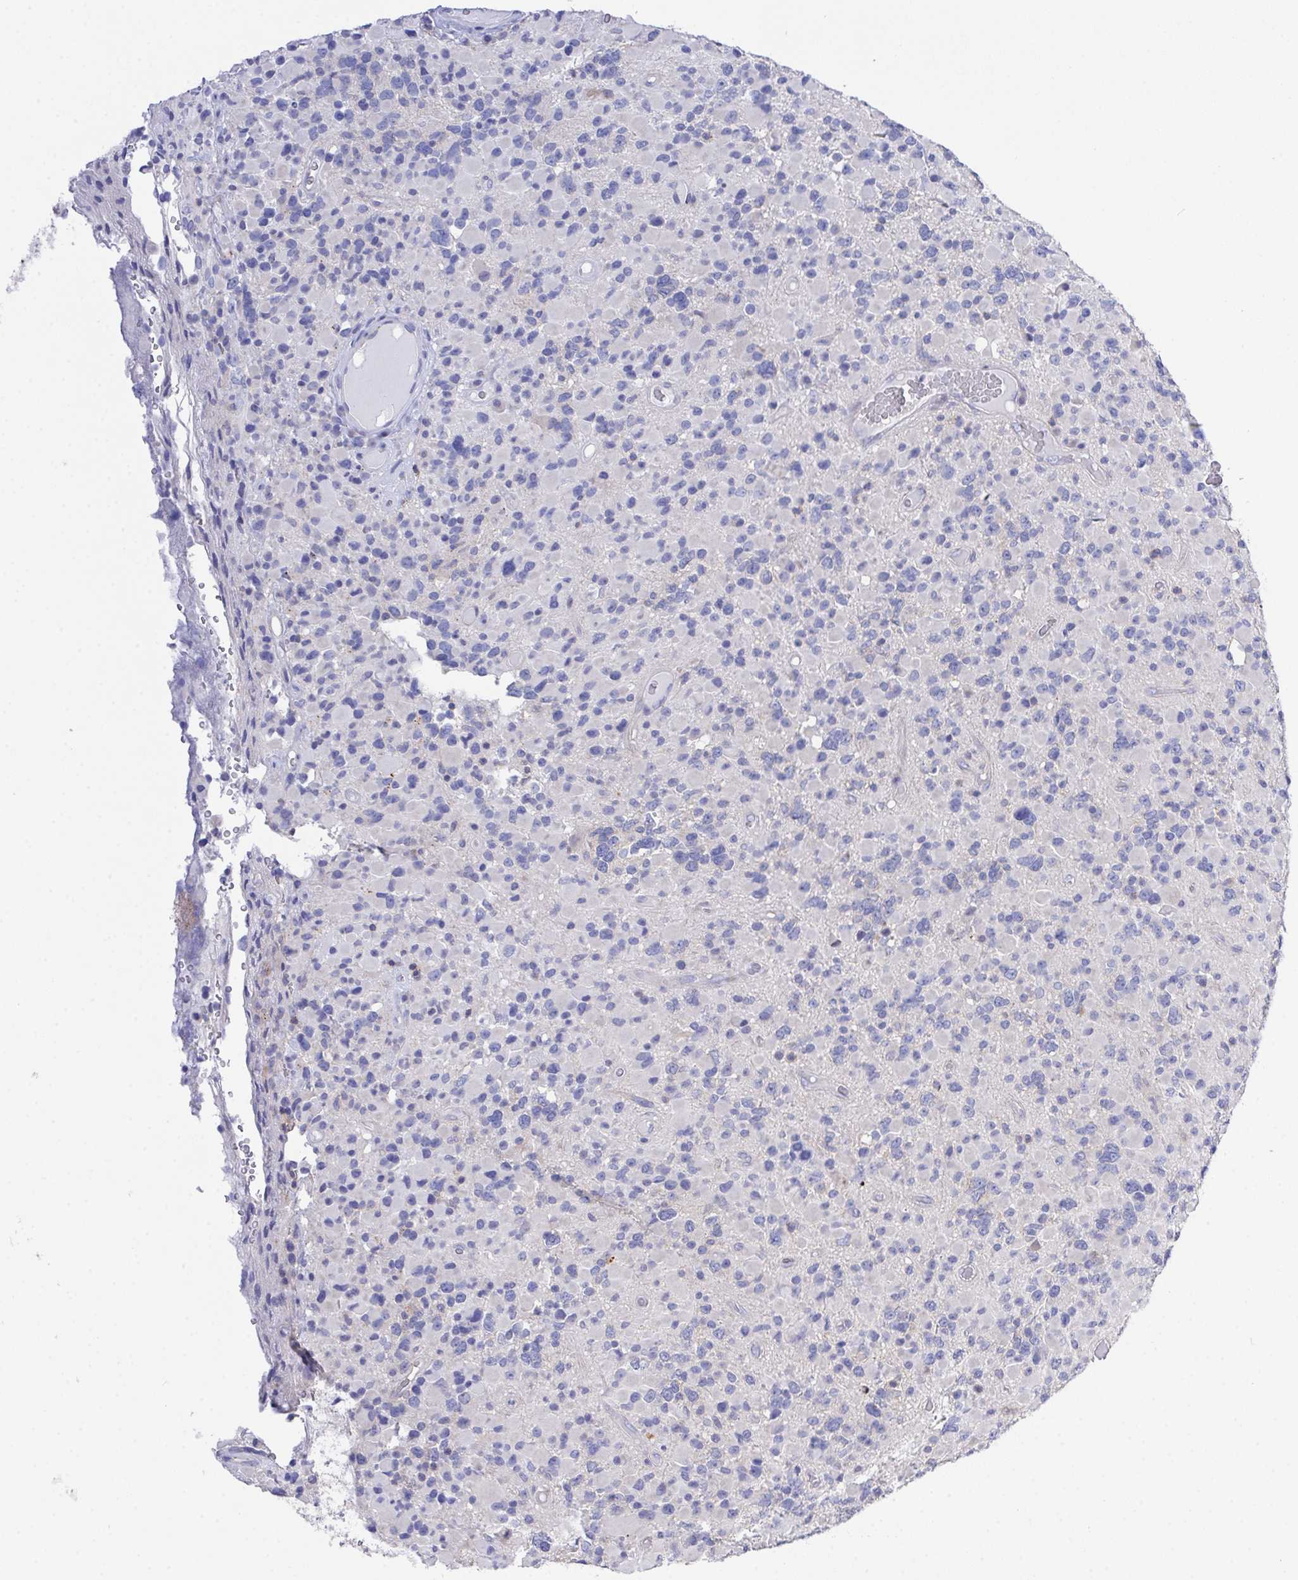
{"staining": {"intensity": "negative", "quantity": "none", "location": "none"}, "tissue": "glioma", "cell_type": "Tumor cells", "image_type": "cancer", "snomed": [{"axis": "morphology", "description": "Glioma, malignant, High grade"}, {"axis": "topography", "description": "Brain"}], "caption": "Immunohistochemistry of human malignant glioma (high-grade) exhibits no positivity in tumor cells.", "gene": "PRG3", "patient": {"sex": "female", "age": 40}}